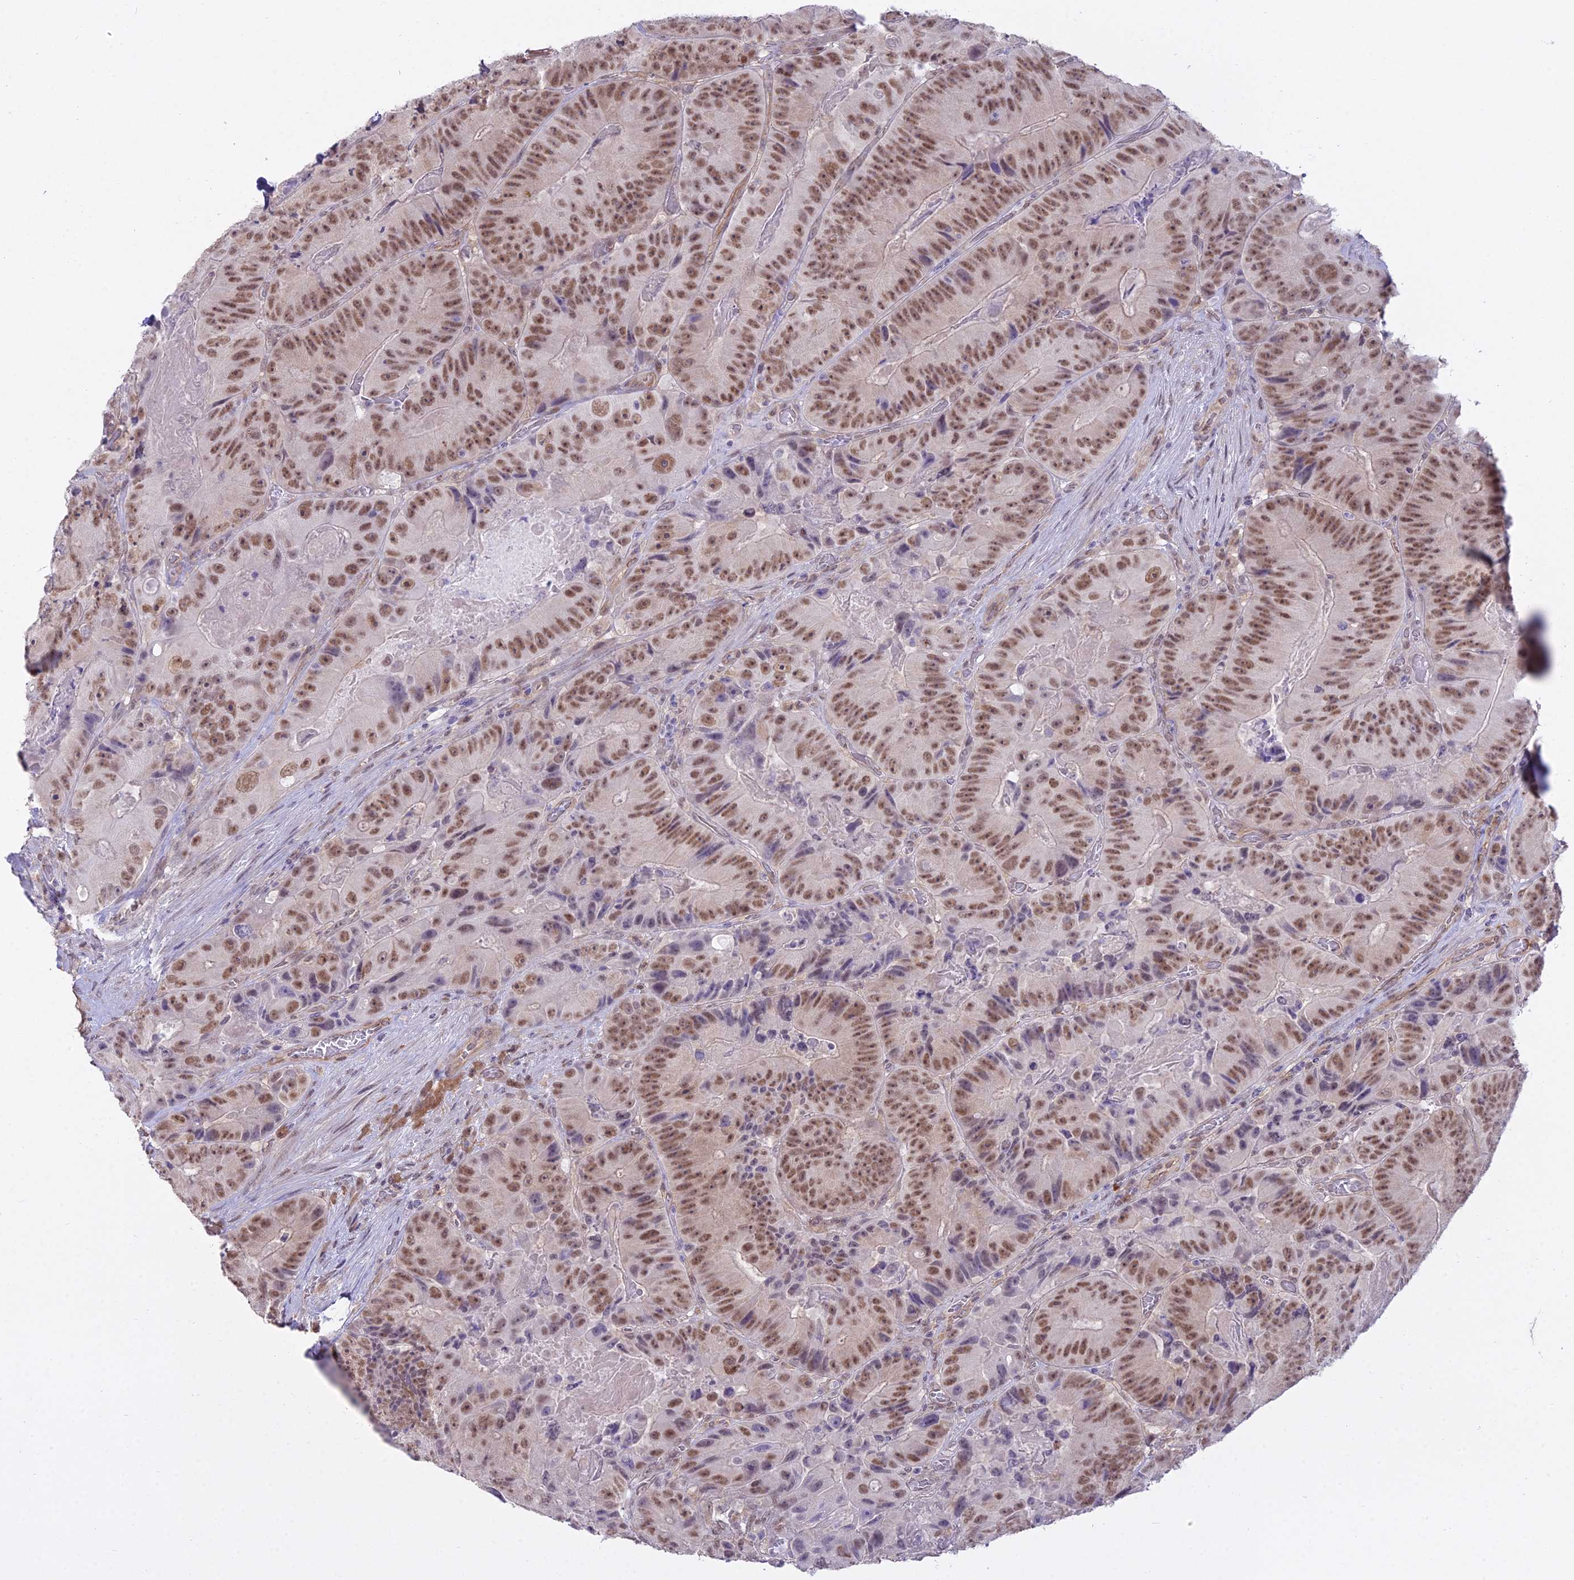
{"staining": {"intensity": "moderate", "quantity": ">75%", "location": "nuclear"}, "tissue": "colorectal cancer", "cell_type": "Tumor cells", "image_type": "cancer", "snomed": [{"axis": "morphology", "description": "Adenocarcinoma, NOS"}, {"axis": "topography", "description": "Colon"}], "caption": "Colorectal adenocarcinoma tissue displays moderate nuclear expression in approximately >75% of tumor cells, visualized by immunohistochemistry.", "gene": "BLNK", "patient": {"sex": "female", "age": 86}}